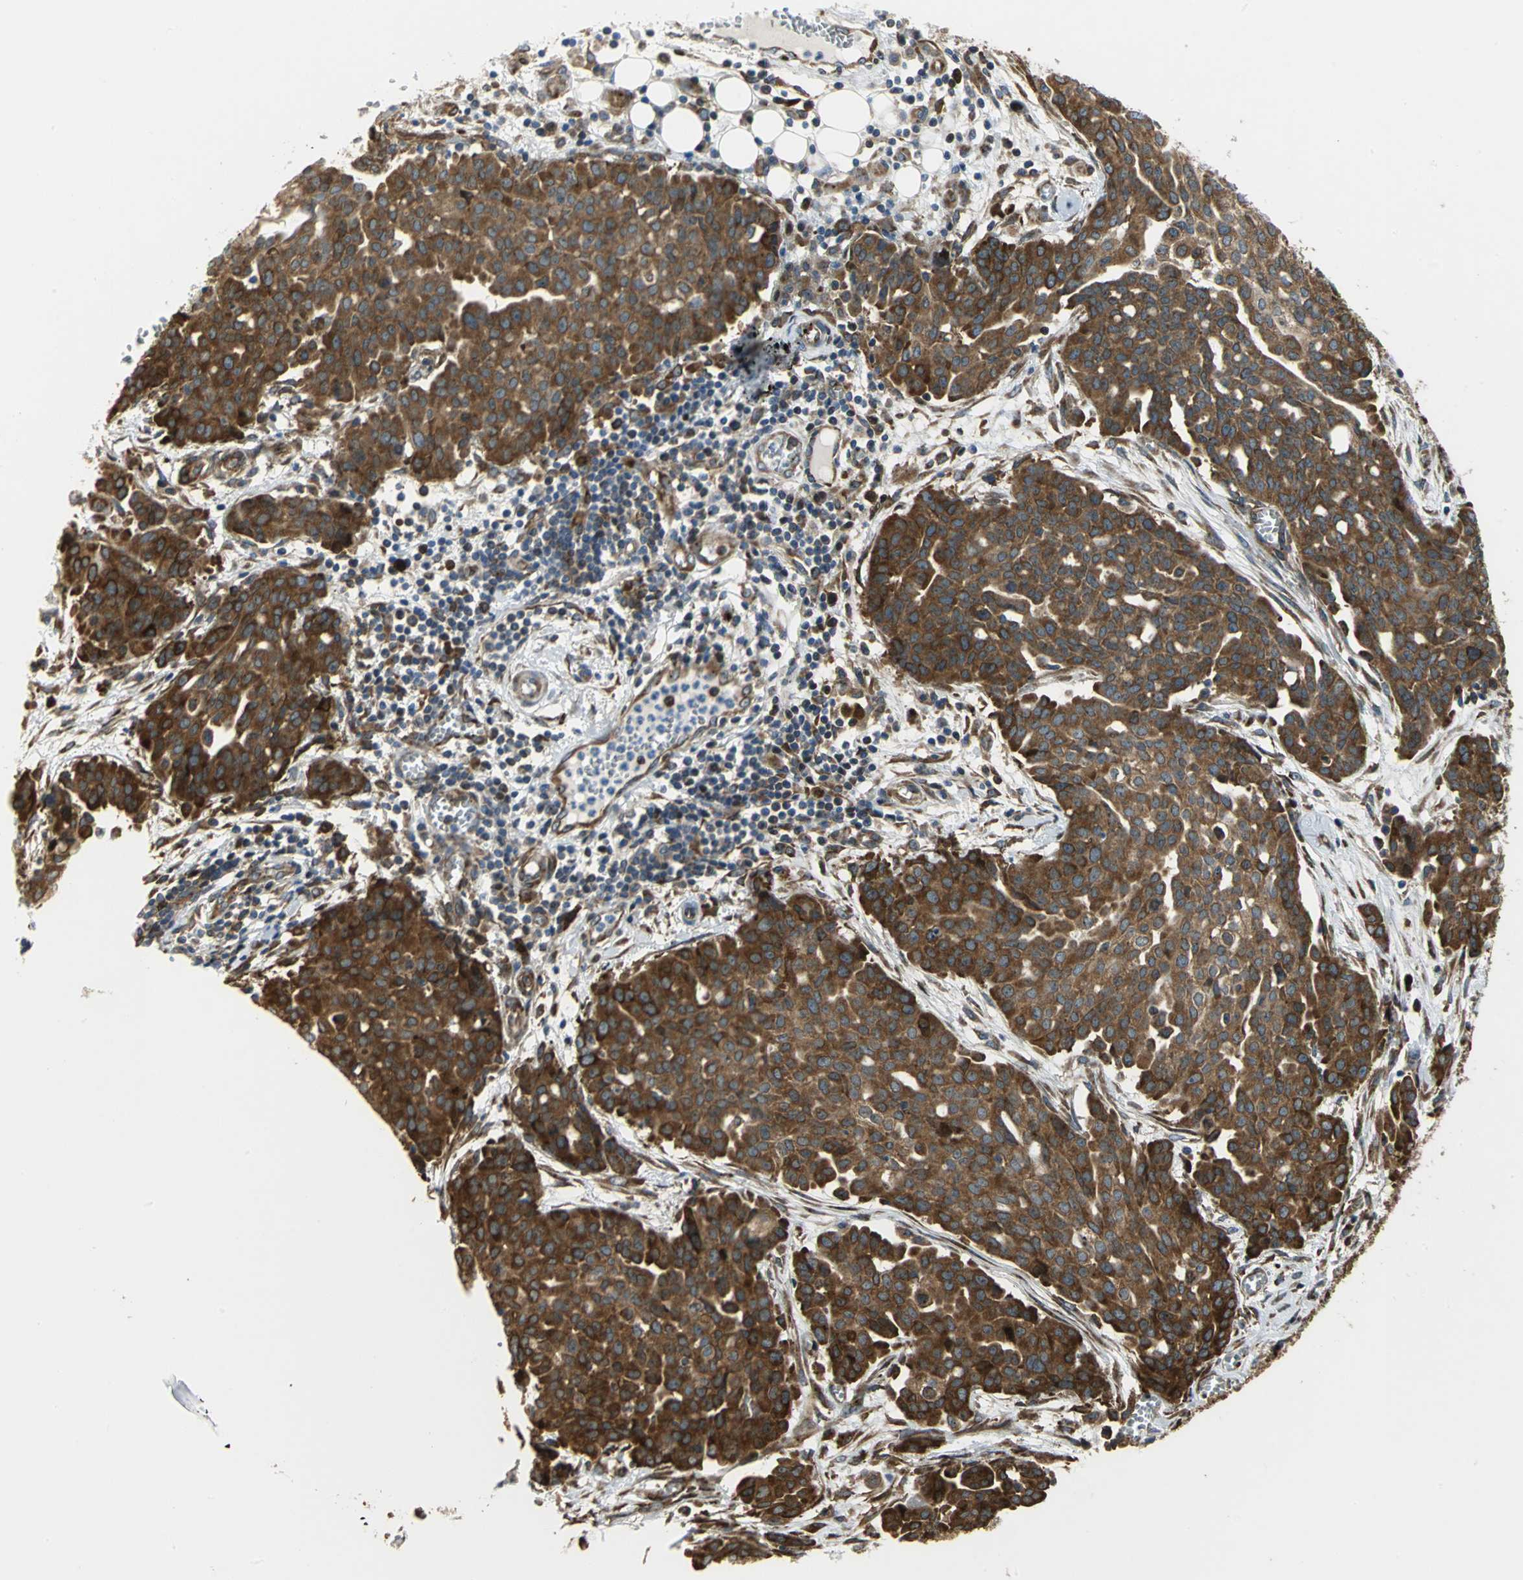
{"staining": {"intensity": "strong", "quantity": ">75%", "location": "cytoplasmic/membranous"}, "tissue": "ovarian cancer", "cell_type": "Tumor cells", "image_type": "cancer", "snomed": [{"axis": "morphology", "description": "Cystadenocarcinoma, serous, NOS"}, {"axis": "topography", "description": "Soft tissue"}, {"axis": "topography", "description": "Ovary"}], "caption": "A photomicrograph of ovarian cancer stained for a protein demonstrates strong cytoplasmic/membranous brown staining in tumor cells. (Stains: DAB (3,3'-diaminobenzidine) in brown, nuclei in blue, Microscopy: brightfield microscopy at high magnification).", "gene": "YBX1", "patient": {"sex": "female", "age": 57}}